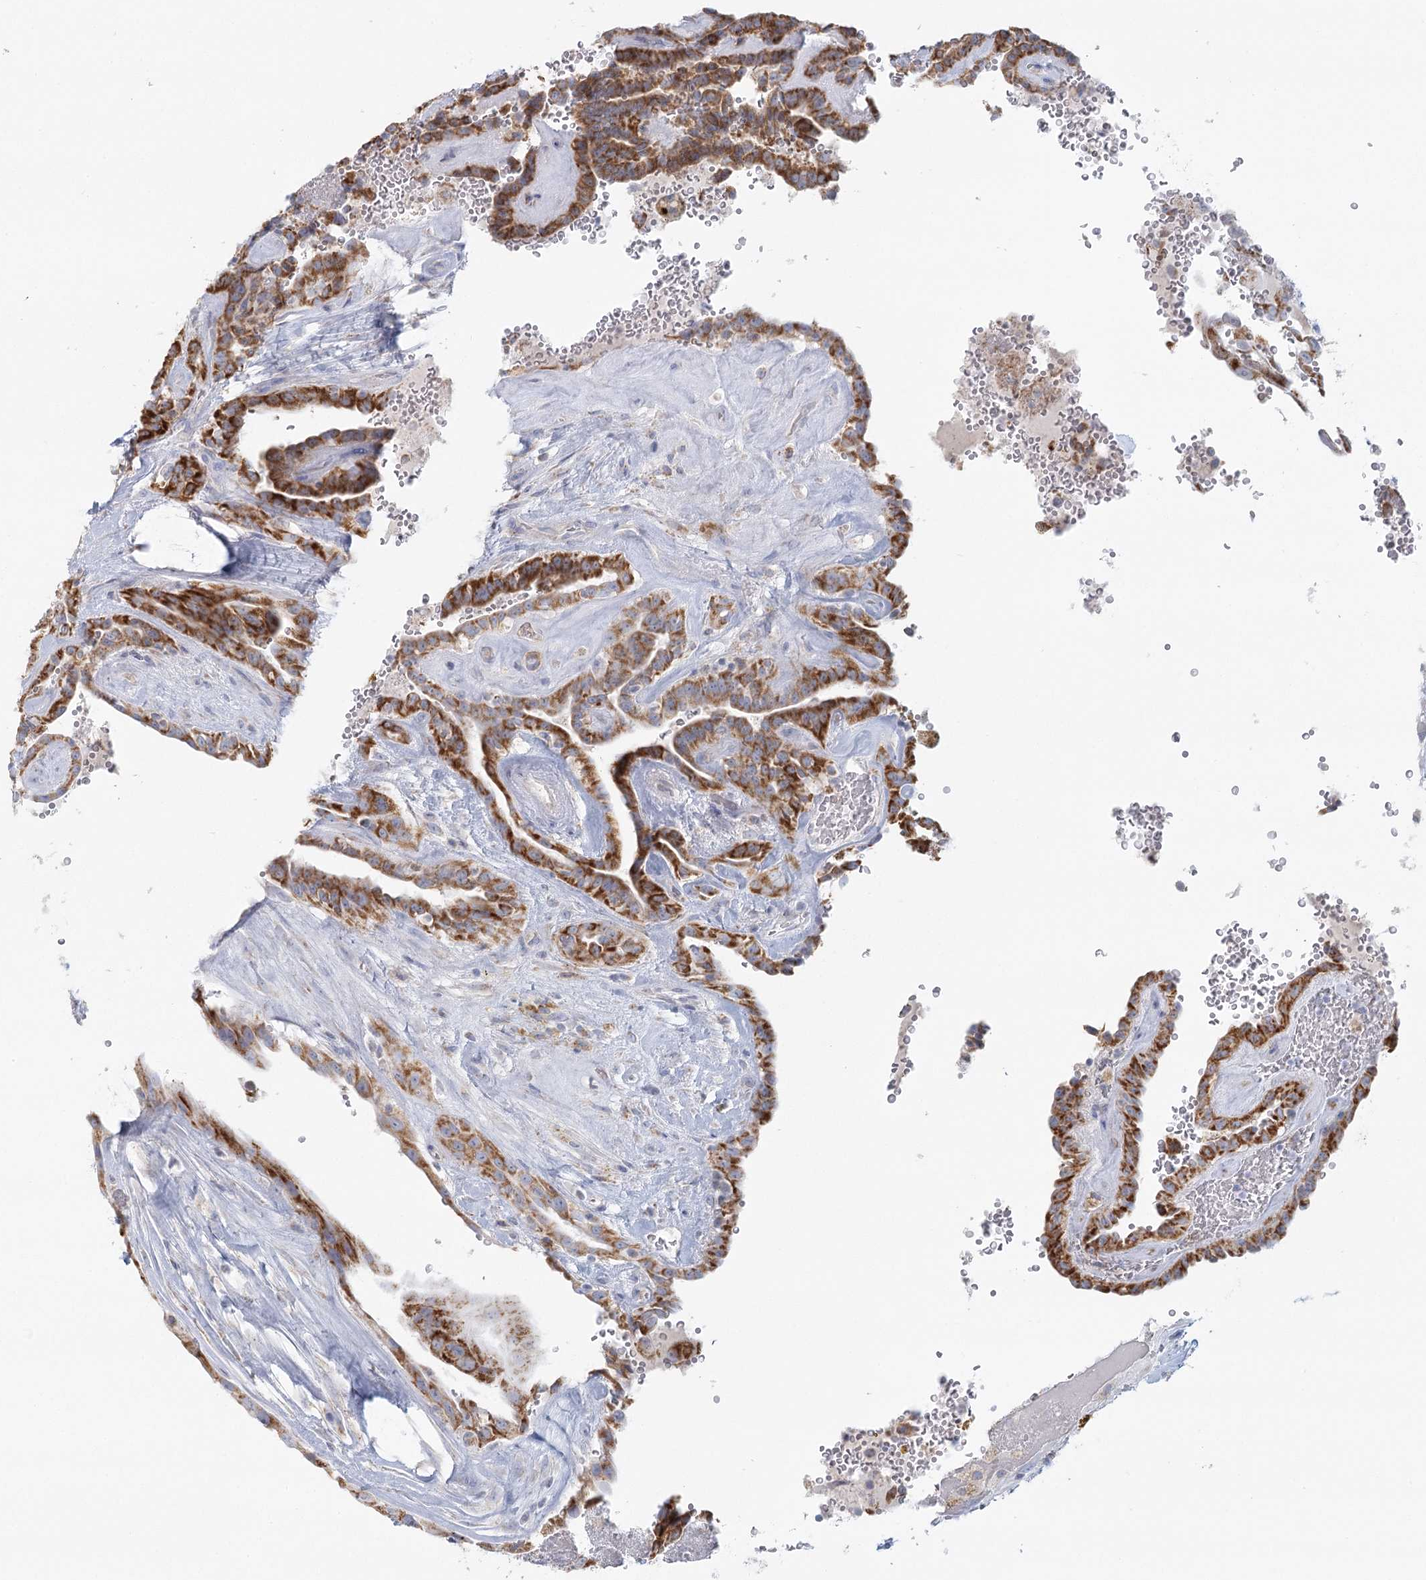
{"staining": {"intensity": "strong", "quantity": ">75%", "location": "cytoplasmic/membranous"}, "tissue": "thyroid cancer", "cell_type": "Tumor cells", "image_type": "cancer", "snomed": [{"axis": "morphology", "description": "Papillary adenocarcinoma, NOS"}, {"axis": "topography", "description": "Thyroid gland"}], "caption": "An image showing strong cytoplasmic/membranous positivity in approximately >75% of tumor cells in thyroid cancer (papillary adenocarcinoma), as visualized by brown immunohistochemical staining.", "gene": "BPHL", "patient": {"sex": "male", "age": 77}}